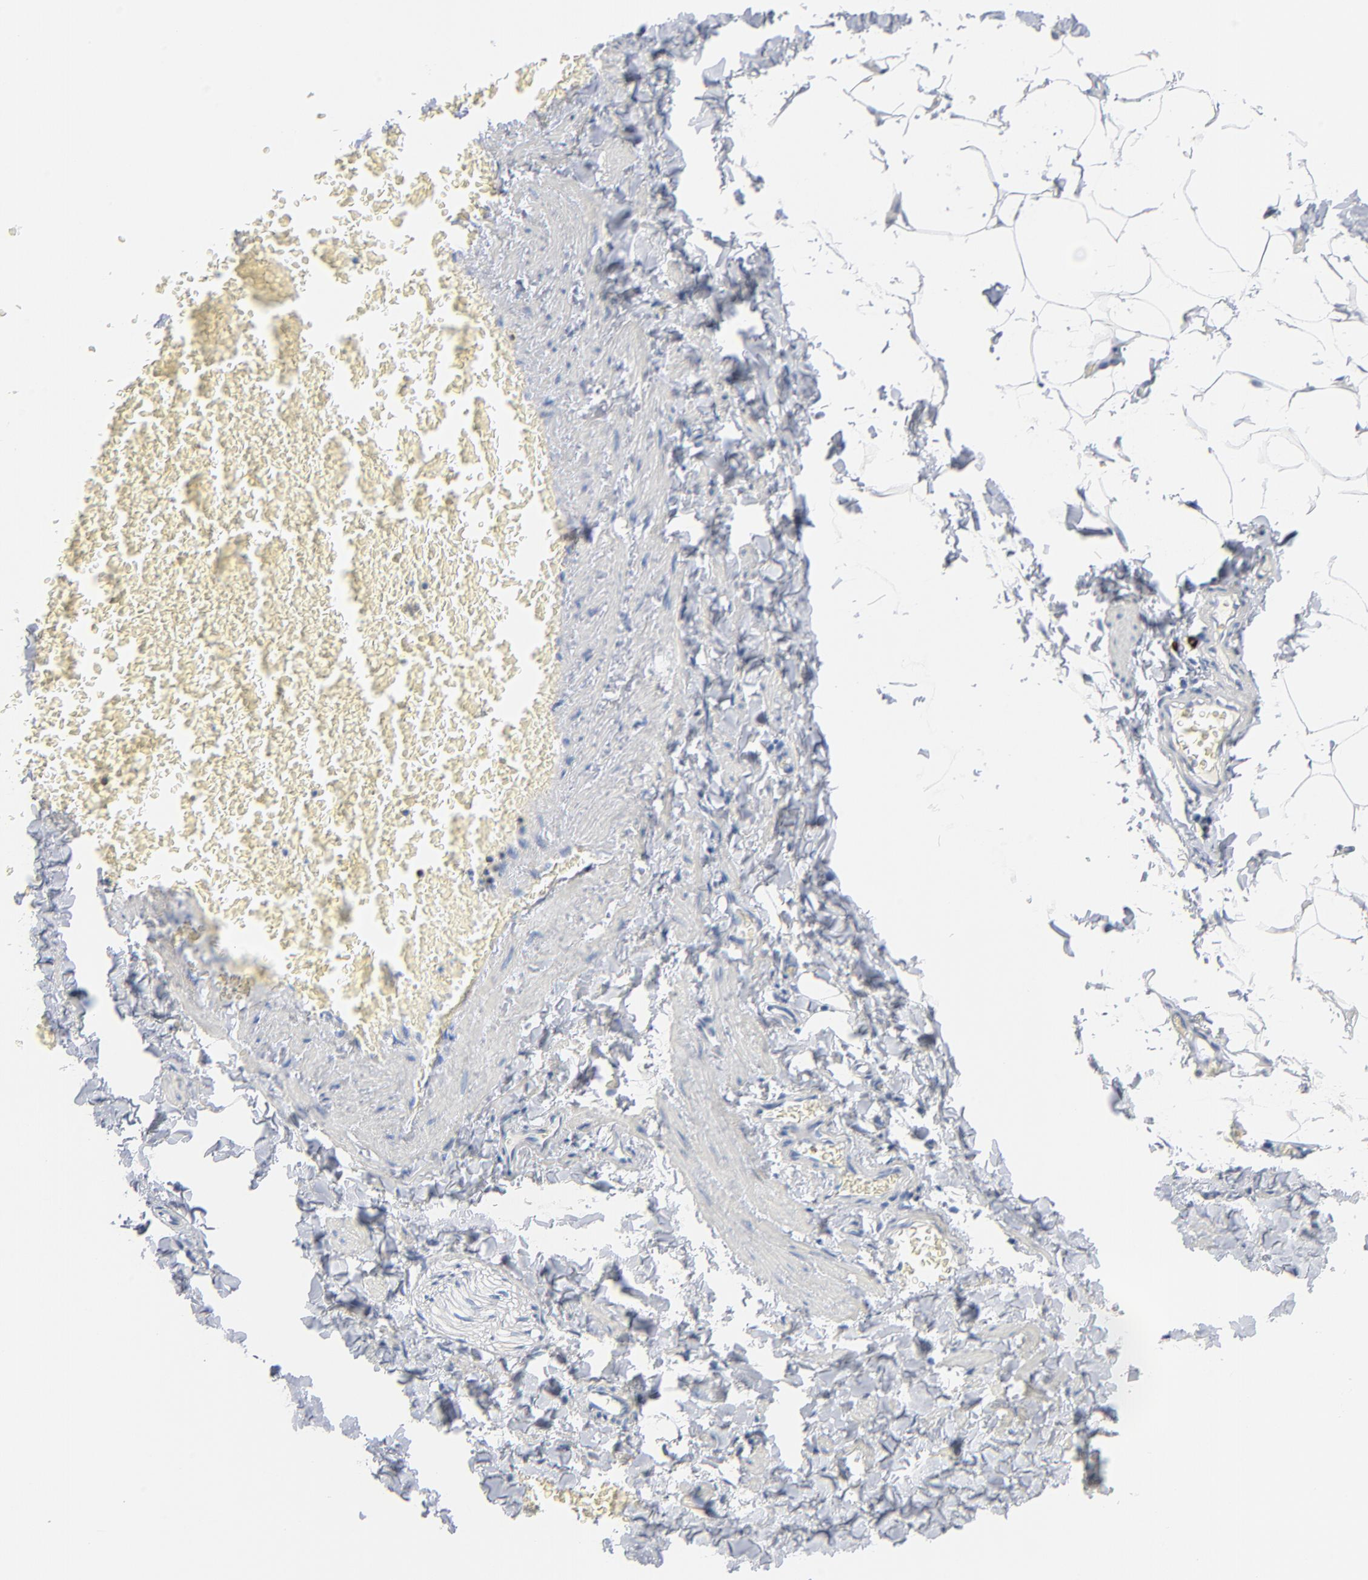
{"staining": {"intensity": "negative", "quantity": "none", "location": "none"}, "tissue": "adipose tissue", "cell_type": "Adipocytes", "image_type": "normal", "snomed": [{"axis": "morphology", "description": "Normal tissue, NOS"}, {"axis": "topography", "description": "Vascular tissue"}], "caption": "DAB (3,3'-diaminobenzidine) immunohistochemical staining of unremarkable human adipose tissue exhibits no significant positivity in adipocytes.", "gene": "GZMB", "patient": {"sex": "male", "age": 41}}